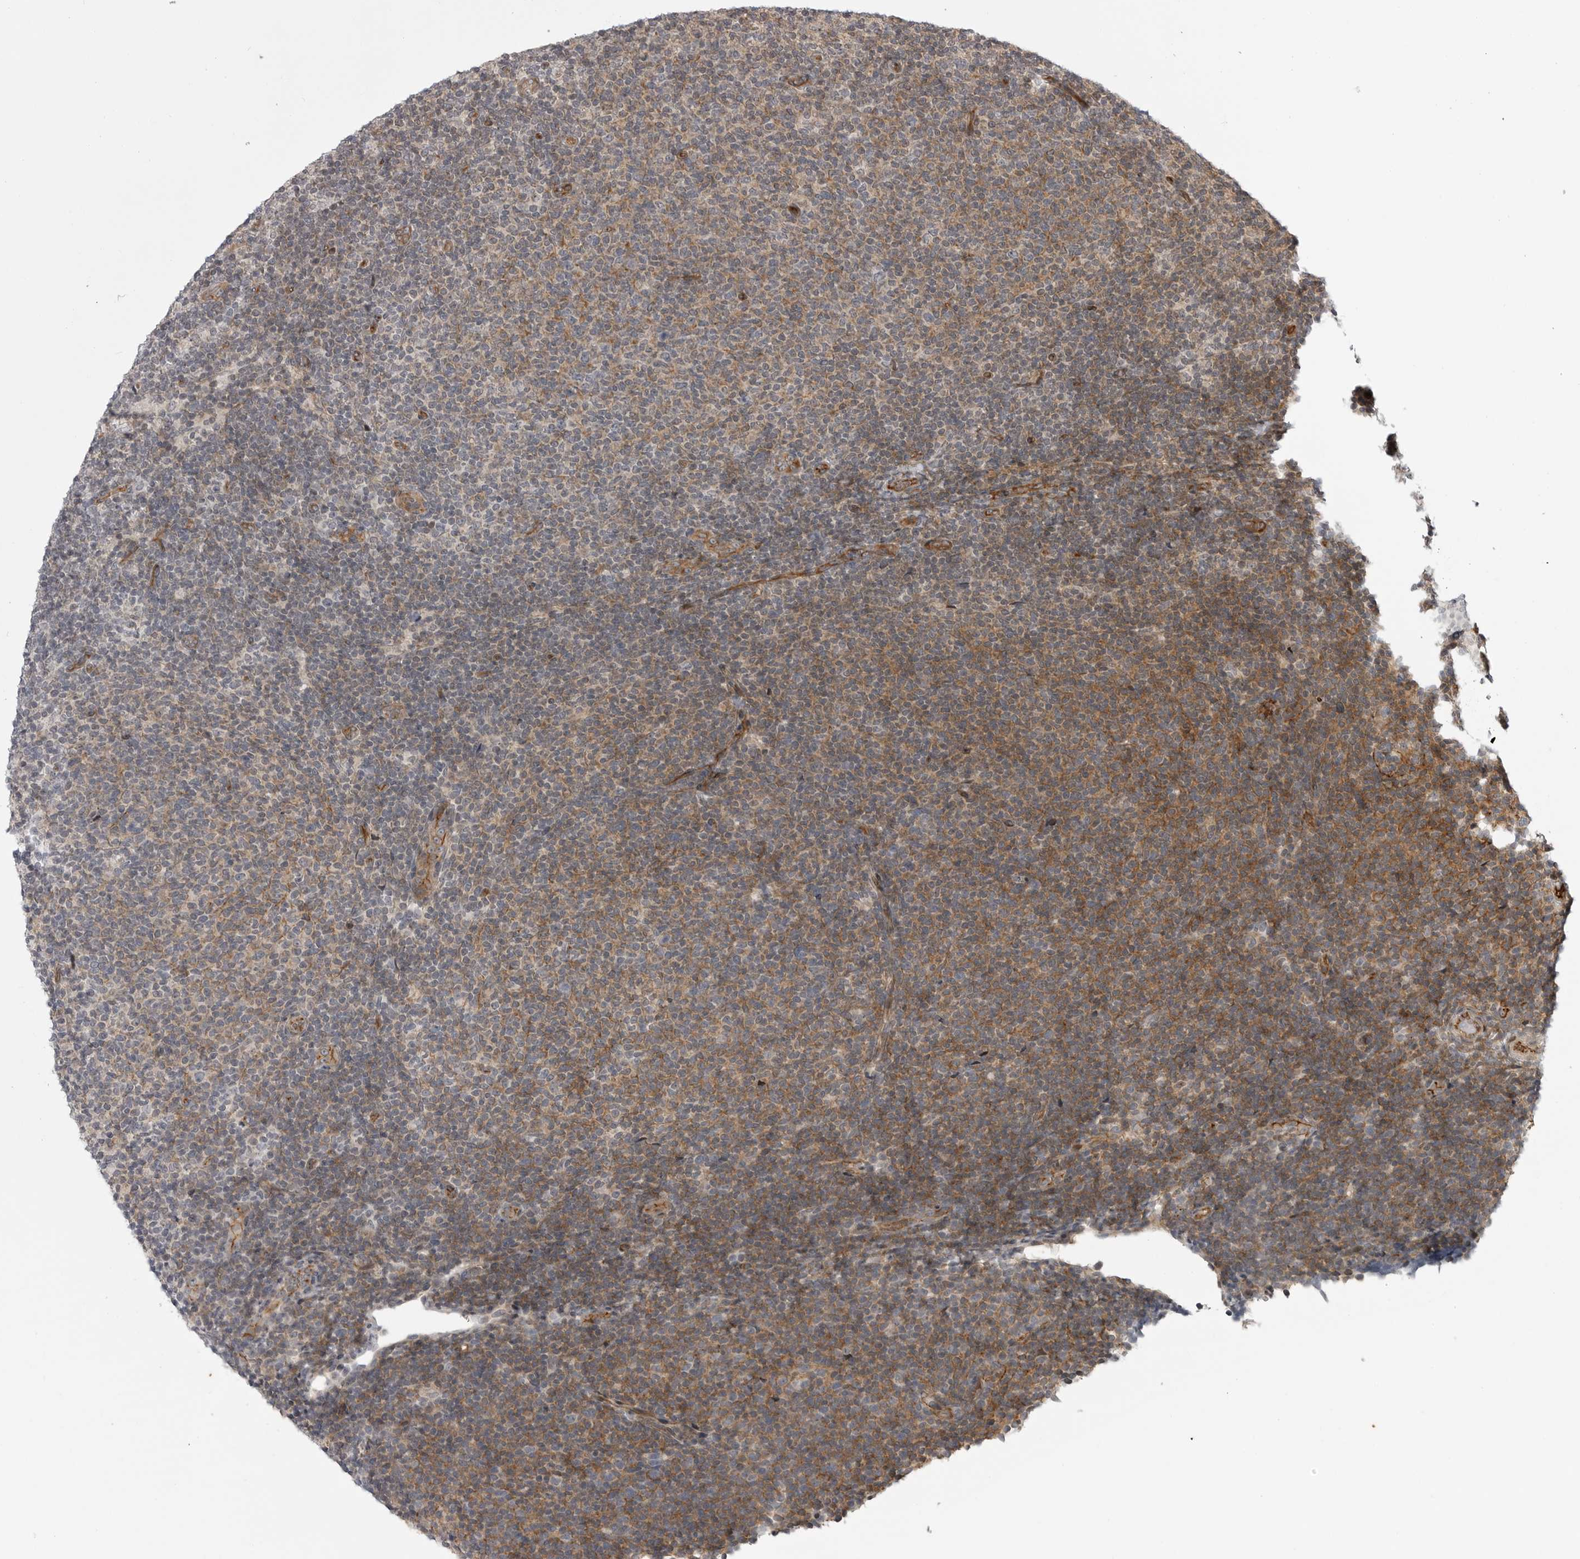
{"staining": {"intensity": "moderate", "quantity": "<25%", "location": "cytoplasmic/membranous"}, "tissue": "lymphoma", "cell_type": "Tumor cells", "image_type": "cancer", "snomed": [{"axis": "morphology", "description": "Malignant lymphoma, non-Hodgkin's type, Low grade"}, {"axis": "topography", "description": "Lymph node"}], "caption": "High-magnification brightfield microscopy of lymphoma stained with DAB (brown) and counterstained with hematoxylin (blue). tumor cells exhibit moderate cytoplasmic/membranous expression is present in approximately<25% of cells.", "gene": "ABL1", "patient": {"sex": "male", "age": 66}}